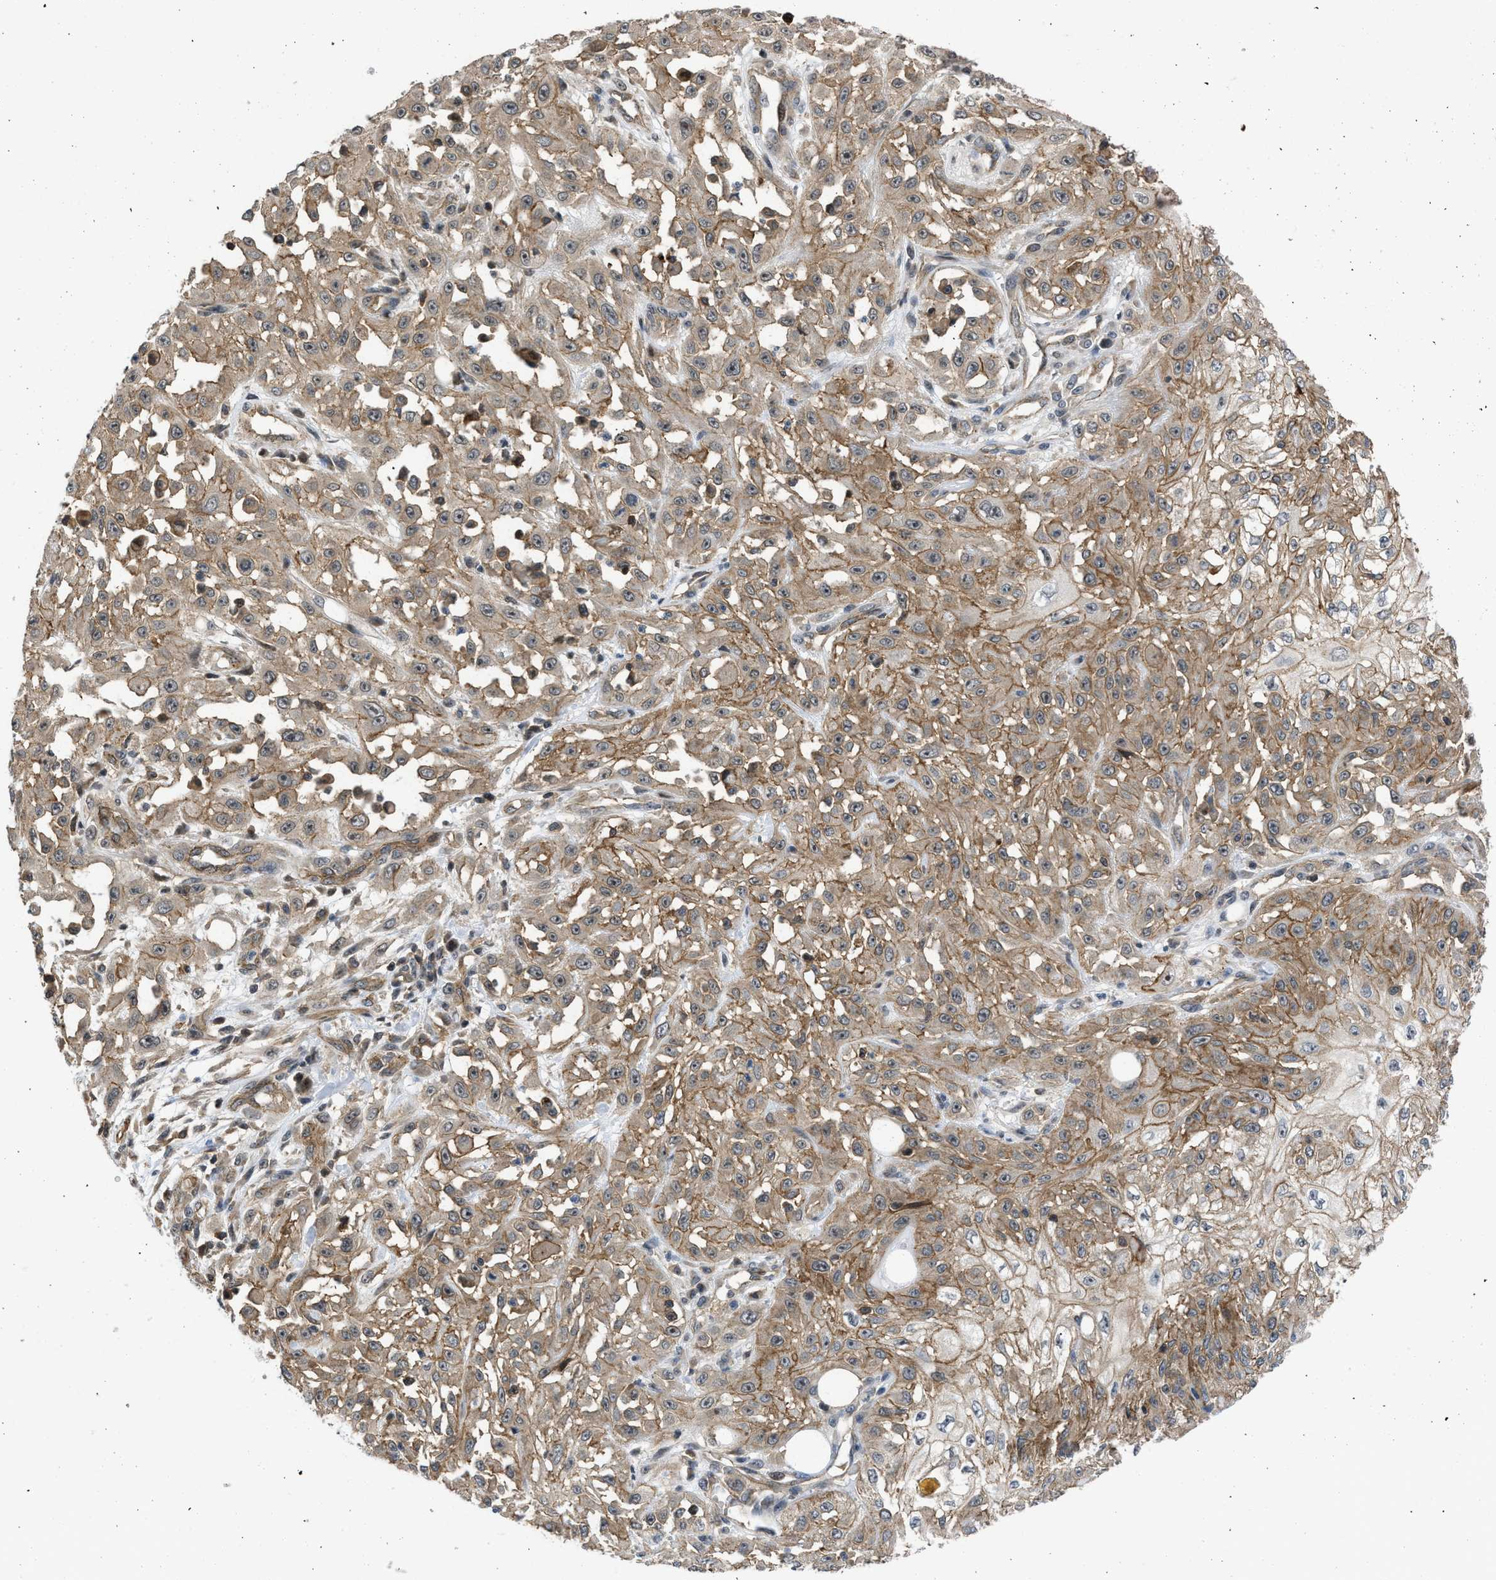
{"staining": {"intensity": "moderate", "quantity": ">75%", "location": "cytoplasmic/membranous"}, "tissue": "skin cancer", "cell_type": "Tumor cells", "image_type": "cancer", "snomed": [{"axis": "morphology", "description": "Squamous cell carcinoma, NOS"}, {"axis": "morphology", "description": "Squamous cell carcinoma, metastatic, NOS"}, {"axis": "topography", "description": "Skin"}, {"axis": "topography", "description": "Lymph node"}], "caption": "High-magnification brightfield microscopy of metastatic squamous cell carcinoma (skin) stained with DAB (3,3'-diaminobenzidine) (brown) and counterstained with hematoxylin (blue). tumor cells exhibit moderate cytoplasmic/membranous expression is appreciated in about>75% of cells. Nuclei are stained in blue.", "gene": "GPATCH2L", "patient": {"sex": "male", "age": 75}}